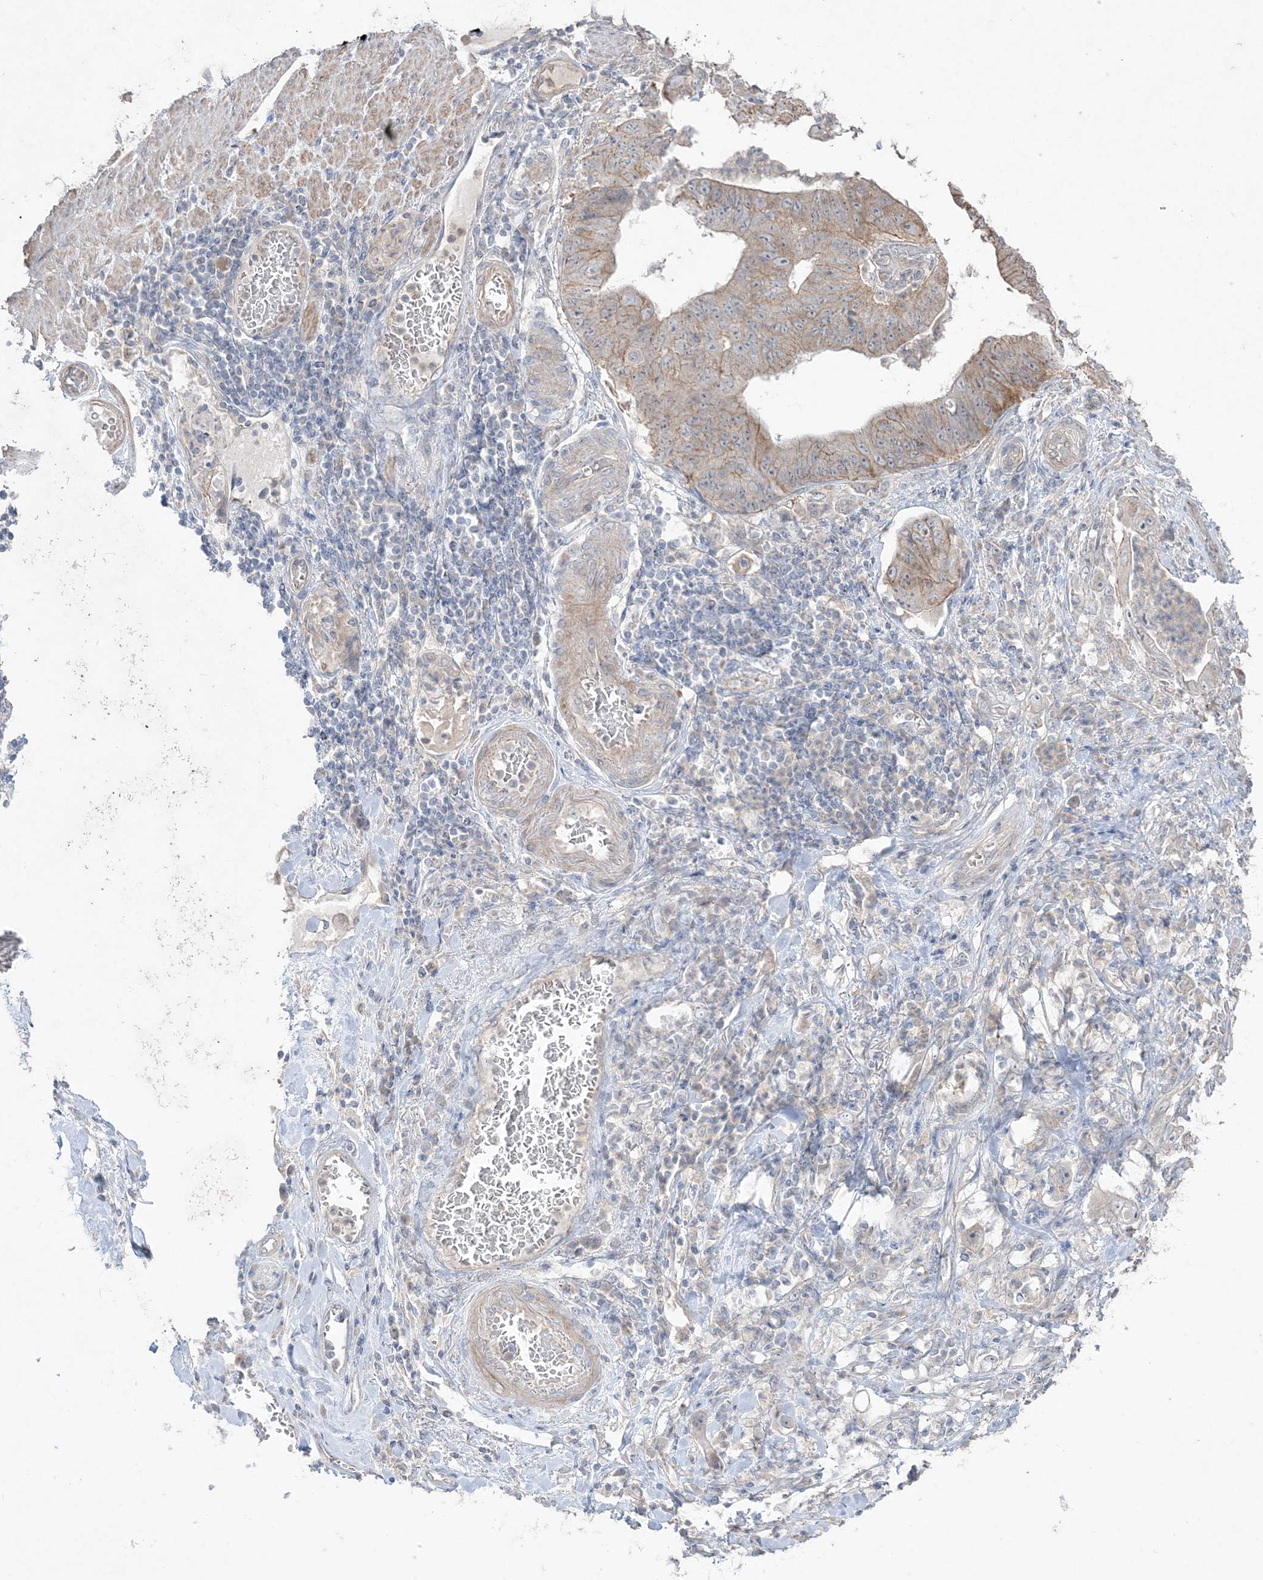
{"staining": {"intensity": "weak", "quantity": "25%-75%", "location": "cytoplasmic/membranous"}, "tissue": "stomach cancer", "cell_type": "Tumor cells", "image_type": "cancer", "snomed": [{"axis": "morphology", "description": "Adenocarcinoma, NOS"}, {"axis": "topography", "description": "Stomach"}], "caption": "The photomicrograph shows a brown stain indicating the presence of a protein in the cytoplasmic/membranous of tumor cells in stomach adenocarcinoma. The staining was performed using DAB (3,3'-diaminobenzidine), with brown indicating positive protein expression. Nuclei are stained blue with hematoxylin.", "gene": "SH3BP4", "patient": {"sex": "female", "age": 73}}